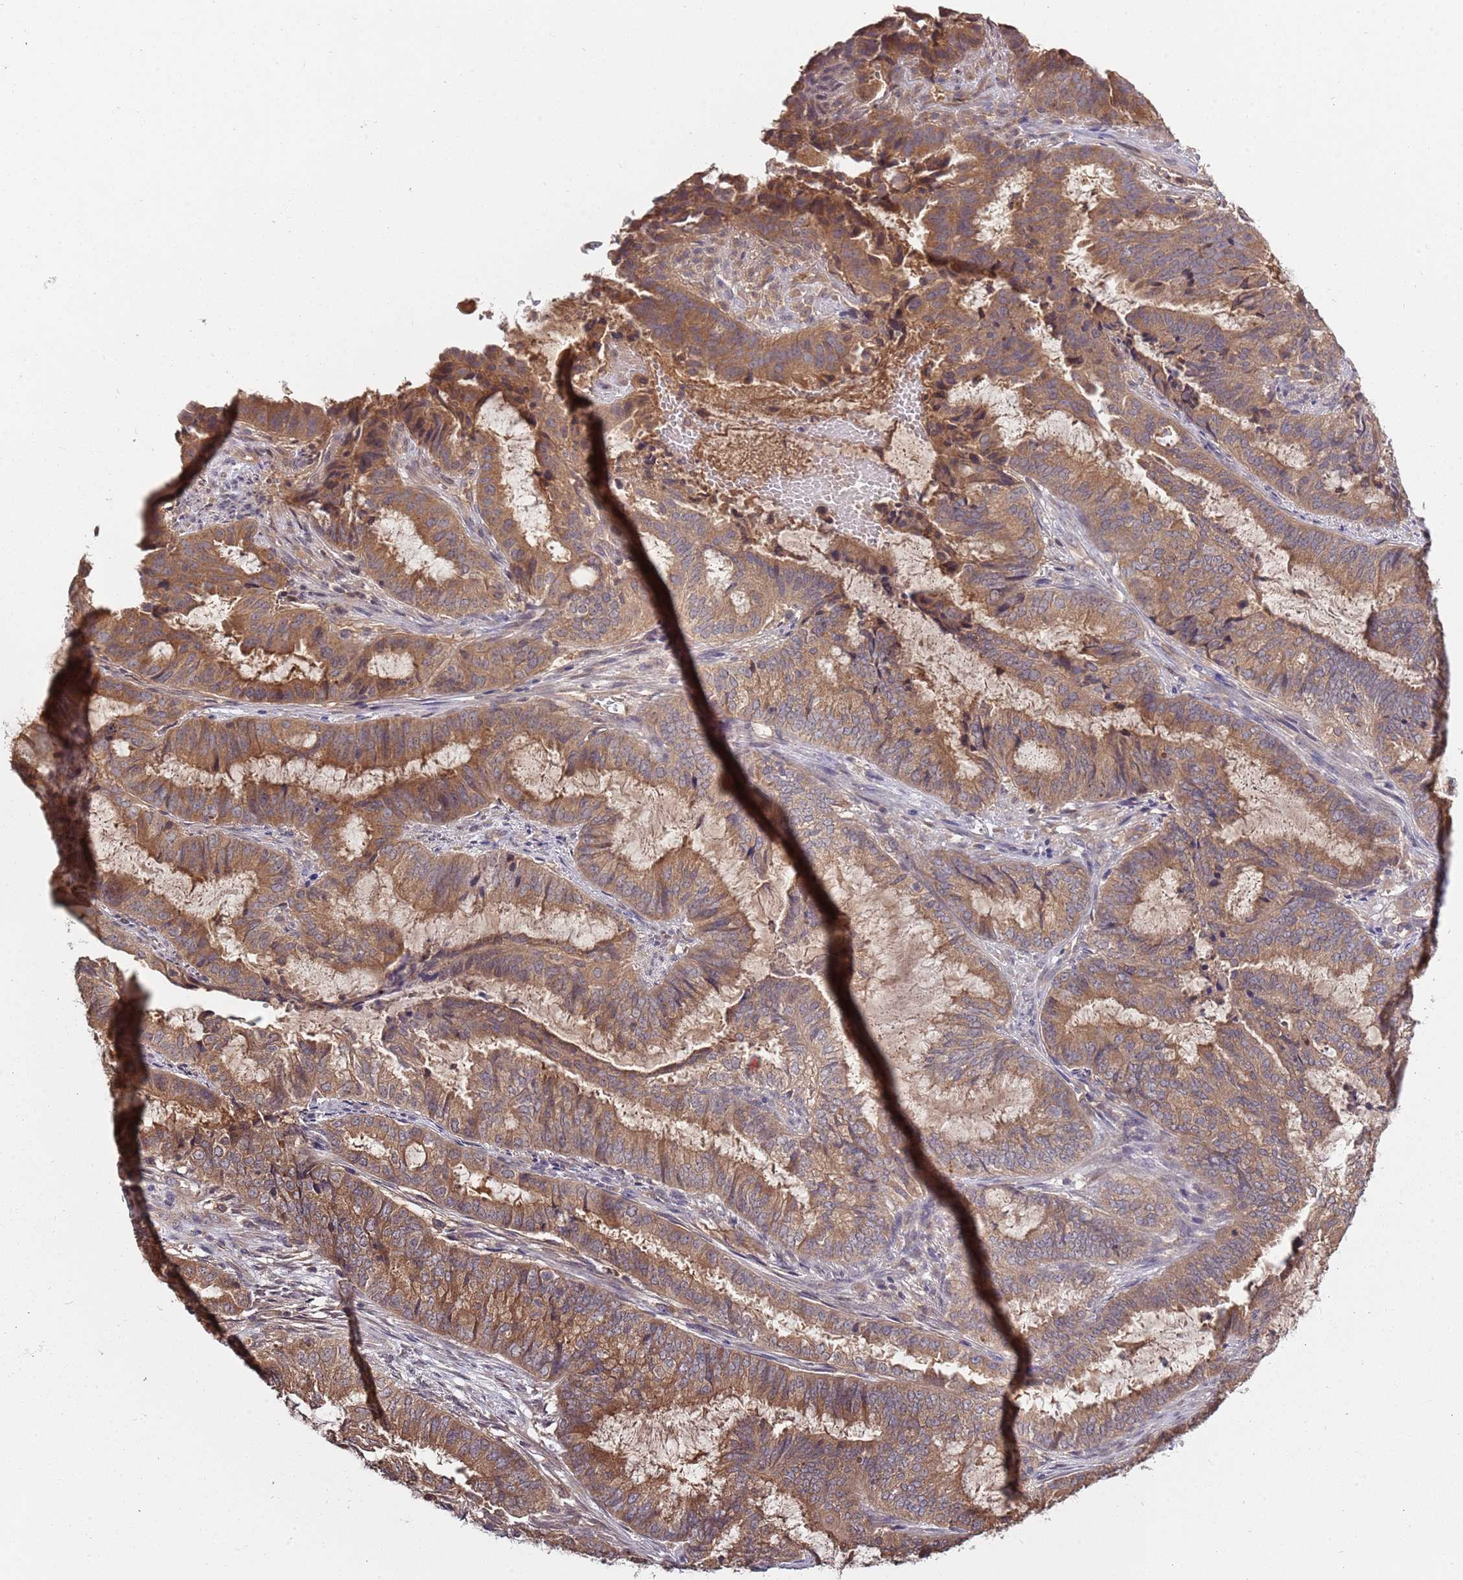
{"staining": {"intensity": "moderate", "quantity": ">75%", "location": "cytoplasmic/membranous"}, "tissue": "endometrial cancer", "cell_type": "Tumor cells", "image_type": "cancer", "snomed": [{"axis": "morphology", "description": "Adenocarcinoma, NOS"}, {"axis": "topography", "description": "Endometrium"}], "caption": "Endometrial cancer tissue reveals moderate cytoplasmic/membranous positivity in approximately >75% of tumor cells", "gene": "USP32", "patient": {"sex": "female", "age": 51}}